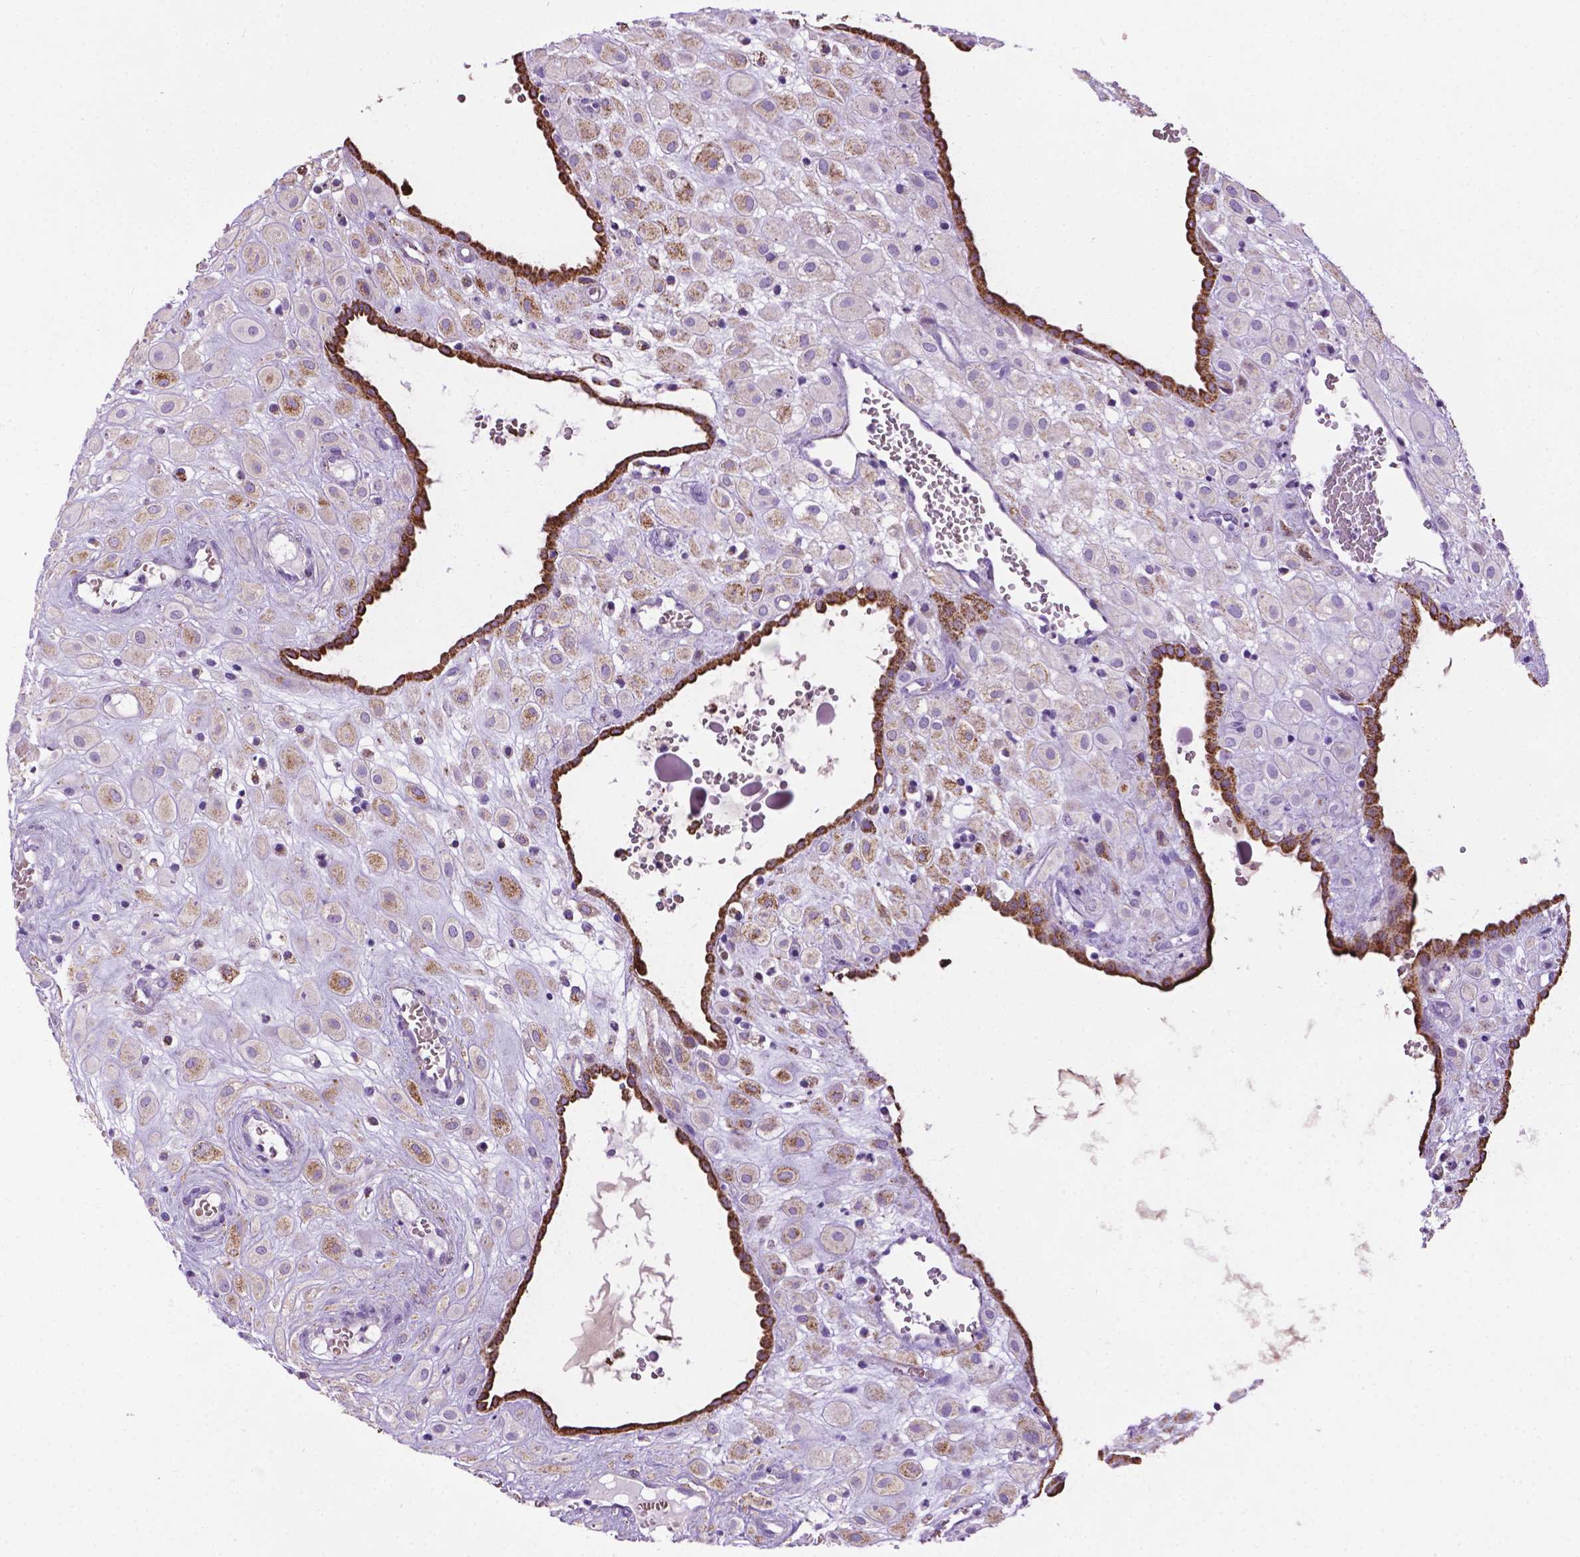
{"staining": {"intensity": "weak", "quantity": "<25%", "location": "cytoplasmic/membranous"}, "tissue": "placenta", "cell_type": "Decidual cells", "image_type": "normal", "snomed": [{"axis": "morphology", "description": "Normal tissue, NOS"}, {"axis": "topography", "description": "Placenta"}], "caption": "A high-resolution histopathology image shows immunohistochemistry (IHC) staining of normal placenta, which exhibits no significant staining in decidual cells.", "gene": "TMEM132E", "patient": {"sex": "female", "age": 24}}